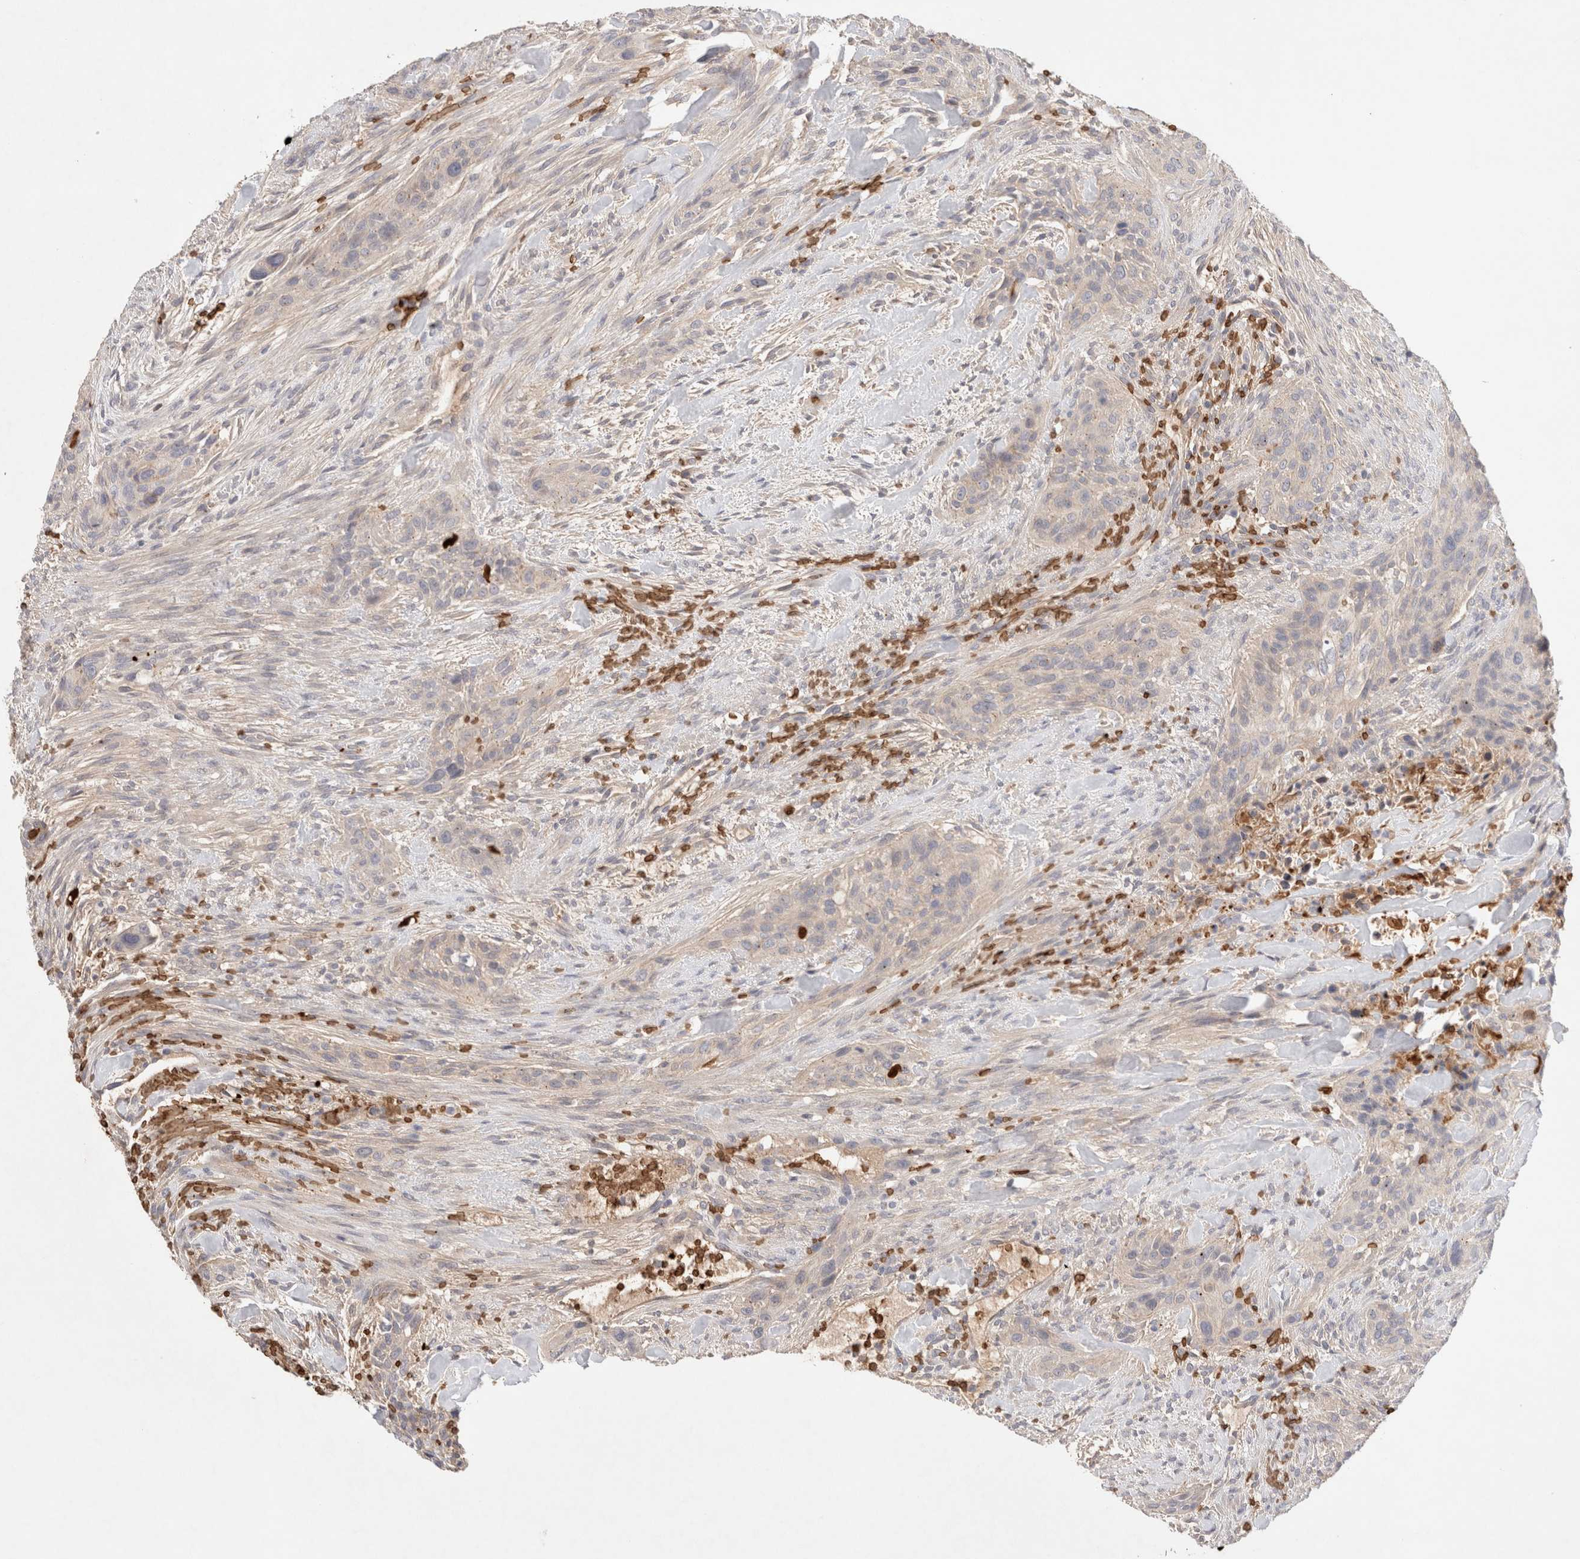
{"staining": {"intensity": "weak", "quantity": "<25%", "location": "cytoplasmic/membranous"}, "tissue": "urothelial cancer", "cell_type": "Tumor cells", "image_type": "cancer", "snomed": [{"axis": "morphology", "description": "Urothelial carcinoma, High grade"}, {"axis": "topography", "description": "Urinary bladder"}], "caption": "High magnification brightfield microscopy of high-grade urothelial carcinoma stained with DAB (3,3'-diaminobenzidine) (brown) and counterstained with hematoxylin (blue): tumor cells show no significant positivity.", "gene": "MST1", "patient": {"sex": "male", "age": 35}}